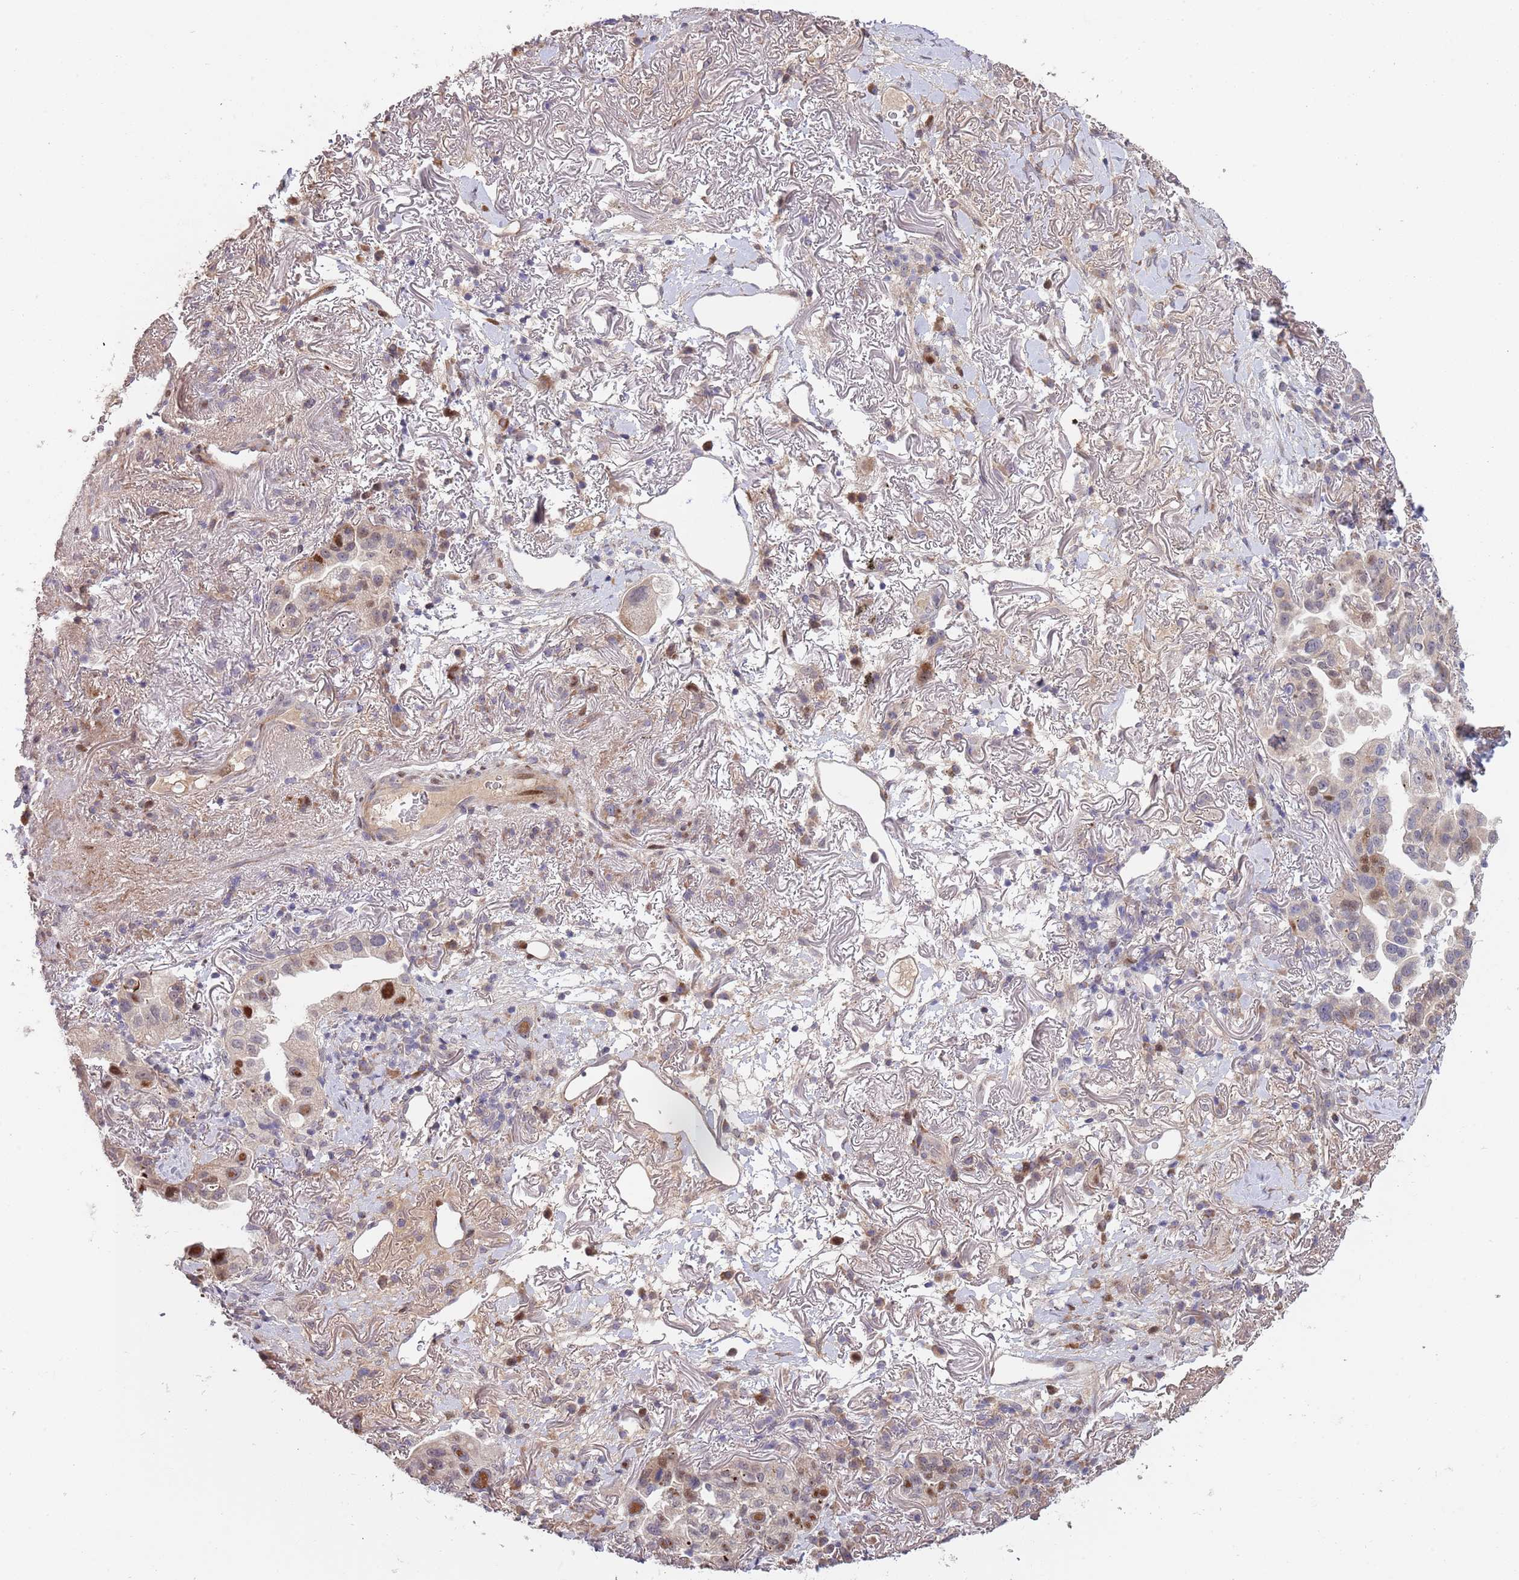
{"staining": {"intensity": "moderate", "quantity": "<25%", "location": "nuclear"}, "tissue": "lung cancer", "cell_type": "Tumor cells", "image_type": "cancer", "snomed": [{"axis": "morphology", "description": "Adenocarcinoma, NOS"}, {"axis": "topography", "description": "Lung"}], "caption": "Immunohistochemical staining of human lung cancer reveals low levels of moderate nuclear expression in about <25% of tumor cells. (IHC, brightfield microscopy, high magnification).", "gene": "SYNDIG1L", "patient": {"sex": "female", "age": 69}}